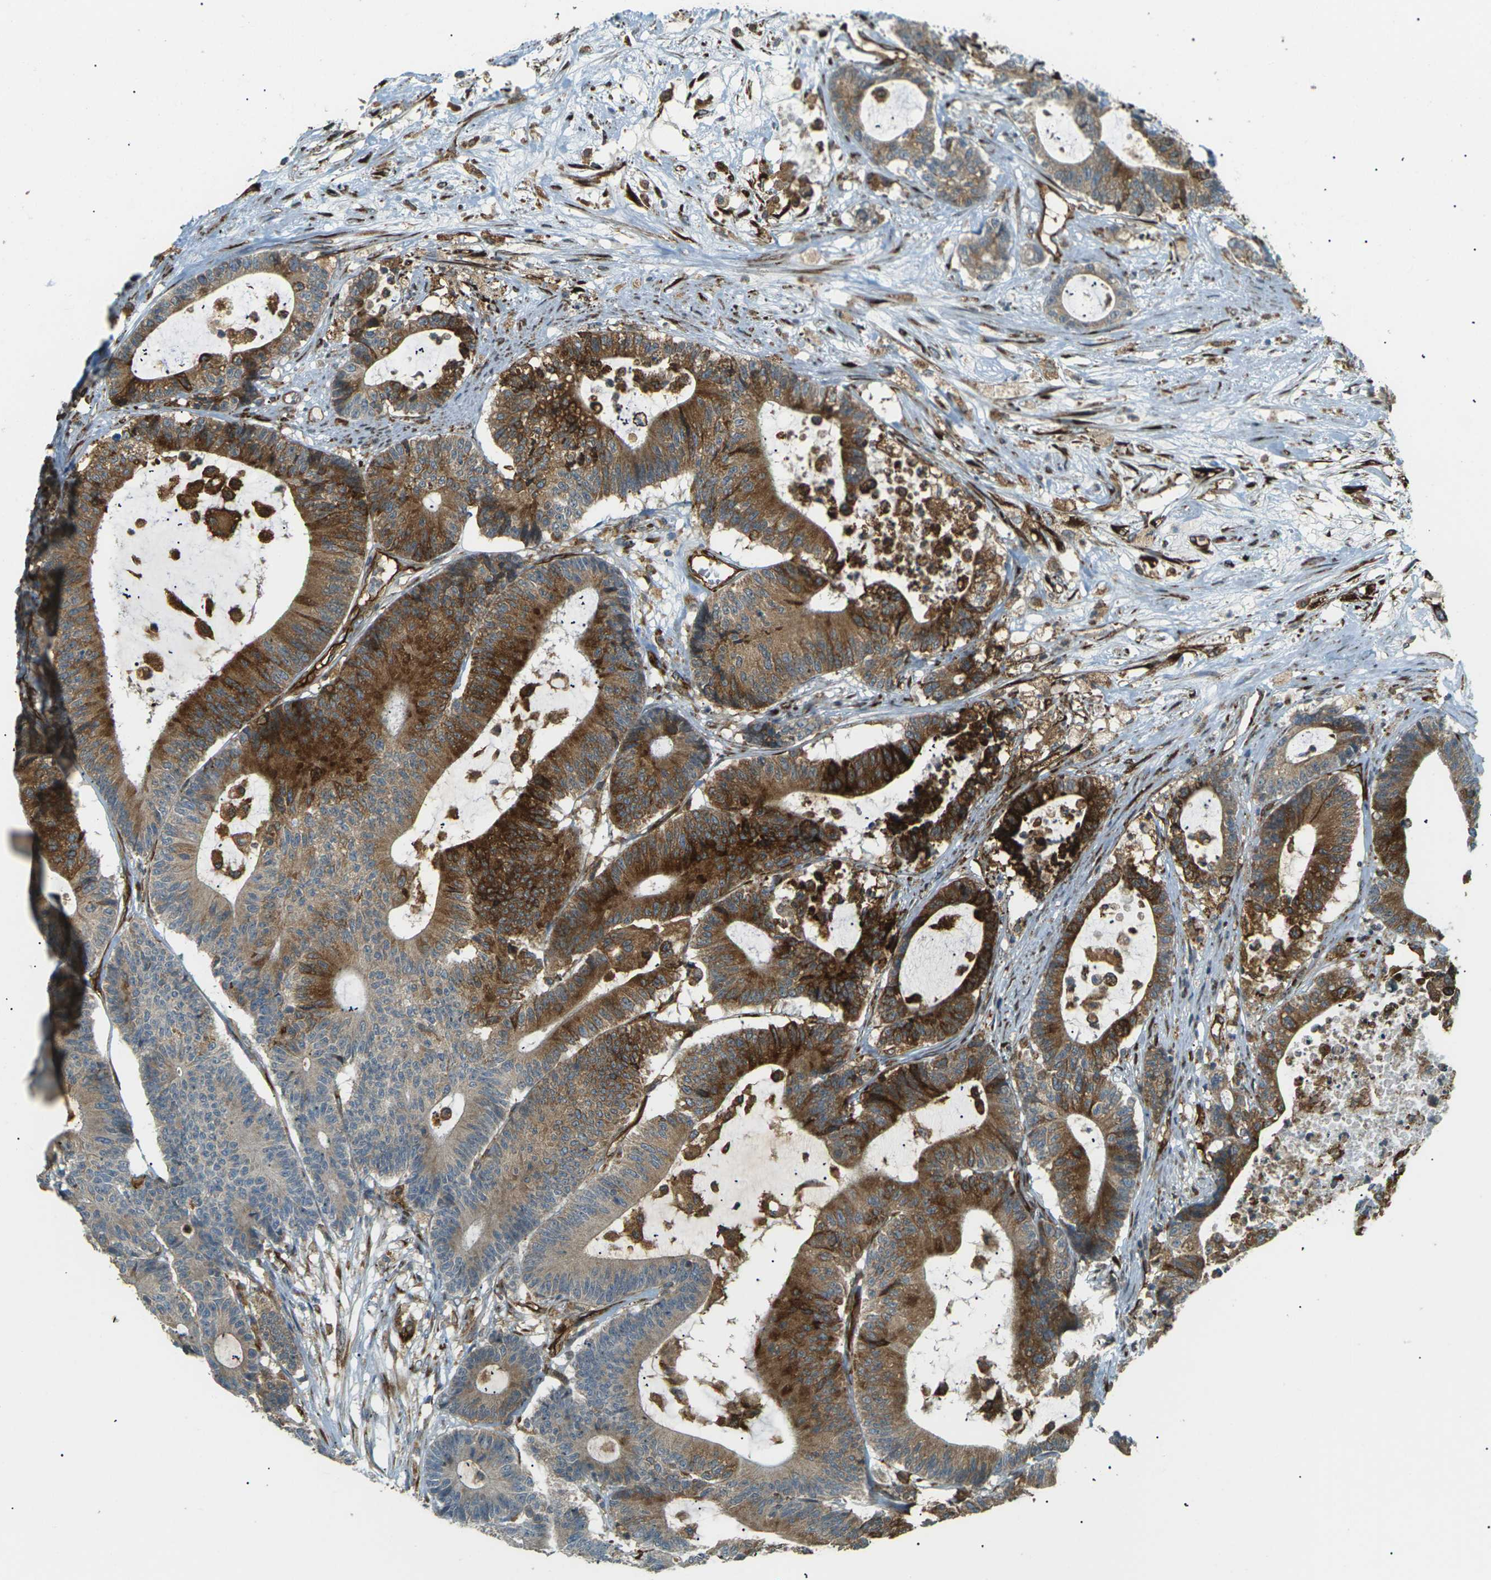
{"staining": {"intensity": "moderate", "quantity": "25%-75%", "location": "cytoplasmic/membranous"}, "tissue": "colorectal cancer", "cell_type": "Tumor cells", "image_type": "cancer", "snomed": [{"axis": "morphology", "description": "Adenocarcinoma, NOS"}, {"axis": "topography", "description": "Colon"}], "caption": "DAB immunohistochemical staining of human adenocarcinoma (colorectal) reveals moderate cytoplasmic/membranous protein positivity in approximately 25%-75% of tumor cells.", "gene": "S1PR1", "patient": {"sex": "female", "age": 84}}